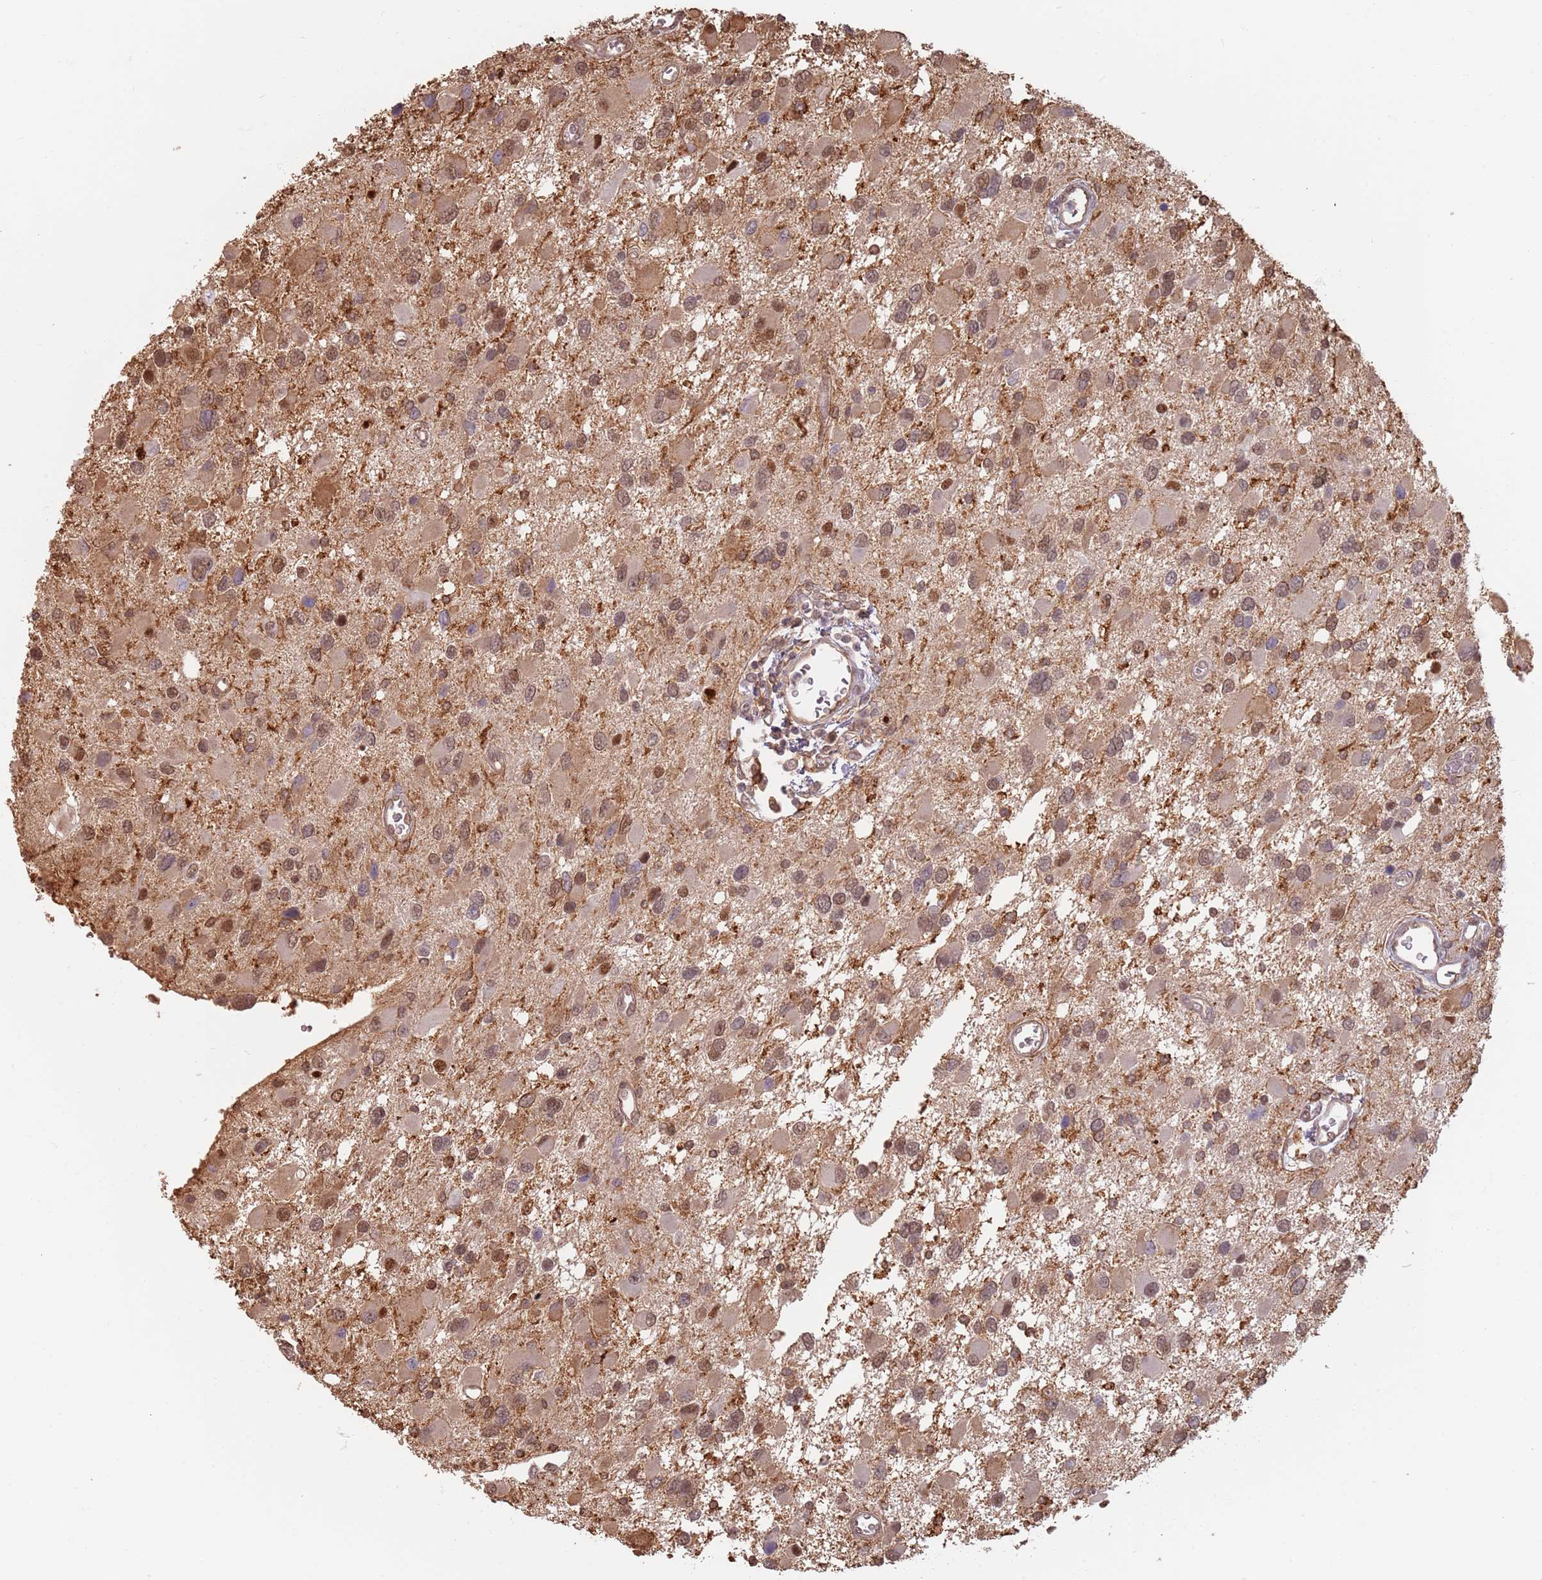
{"staining": {"intensity": "moderate", "quantity": "25%-75%", "location": "nuclear"}, "tissue": "glioma", "cell_type": "Tumor cells", "image_type": "cancer", "snomed": [{"axis": "morphology", "description": "Glioma, malignant, High grade"}, {"axis": "topography", "description": "Brain"}], "caption": "Malignant high-grade glioma stained for a protein (brown) exhibits moderate nuclear positive staining in about 25%-75% of tumor cells.", "gene": "PLSCR5", "patient": {"sex": "male", "age": 53}}